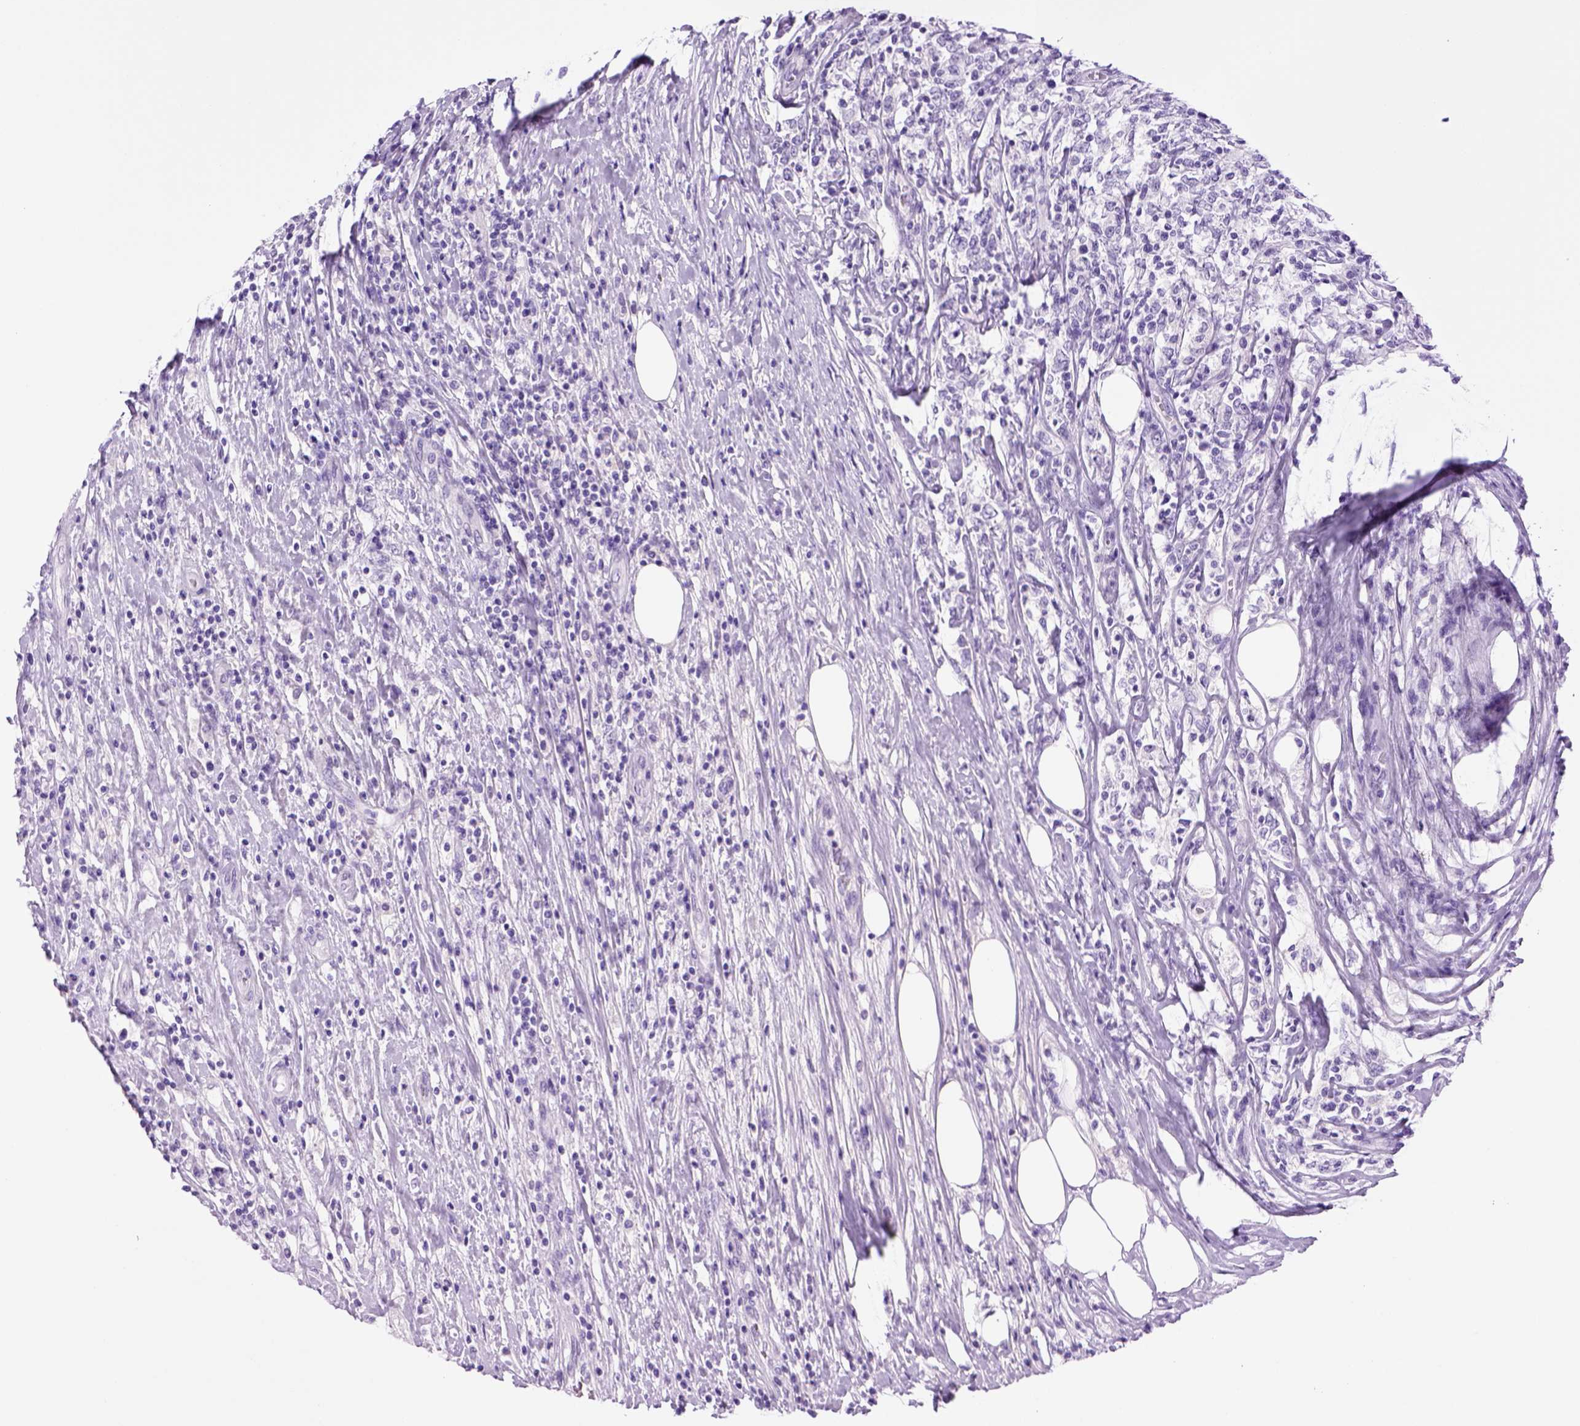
{"staining": {"intensity": "negative", "quantity": "none", "location": "none"}, "tissue": "lymphoma", "cell_type": "Tumor cells", "image_type": "cancer", "snomed": [{"axis": "morphology", "description": "Malignant lymphoma, non-Hodgkin's type, High grade"}, {"axis": "topography", "description": "Lymph node"}], "caption": "This is a image of IHC staining of lymphoma, which shows no expression in tumor cells.", "gene": "SGCG", "patient": {"sex": "female", "age": 84}}